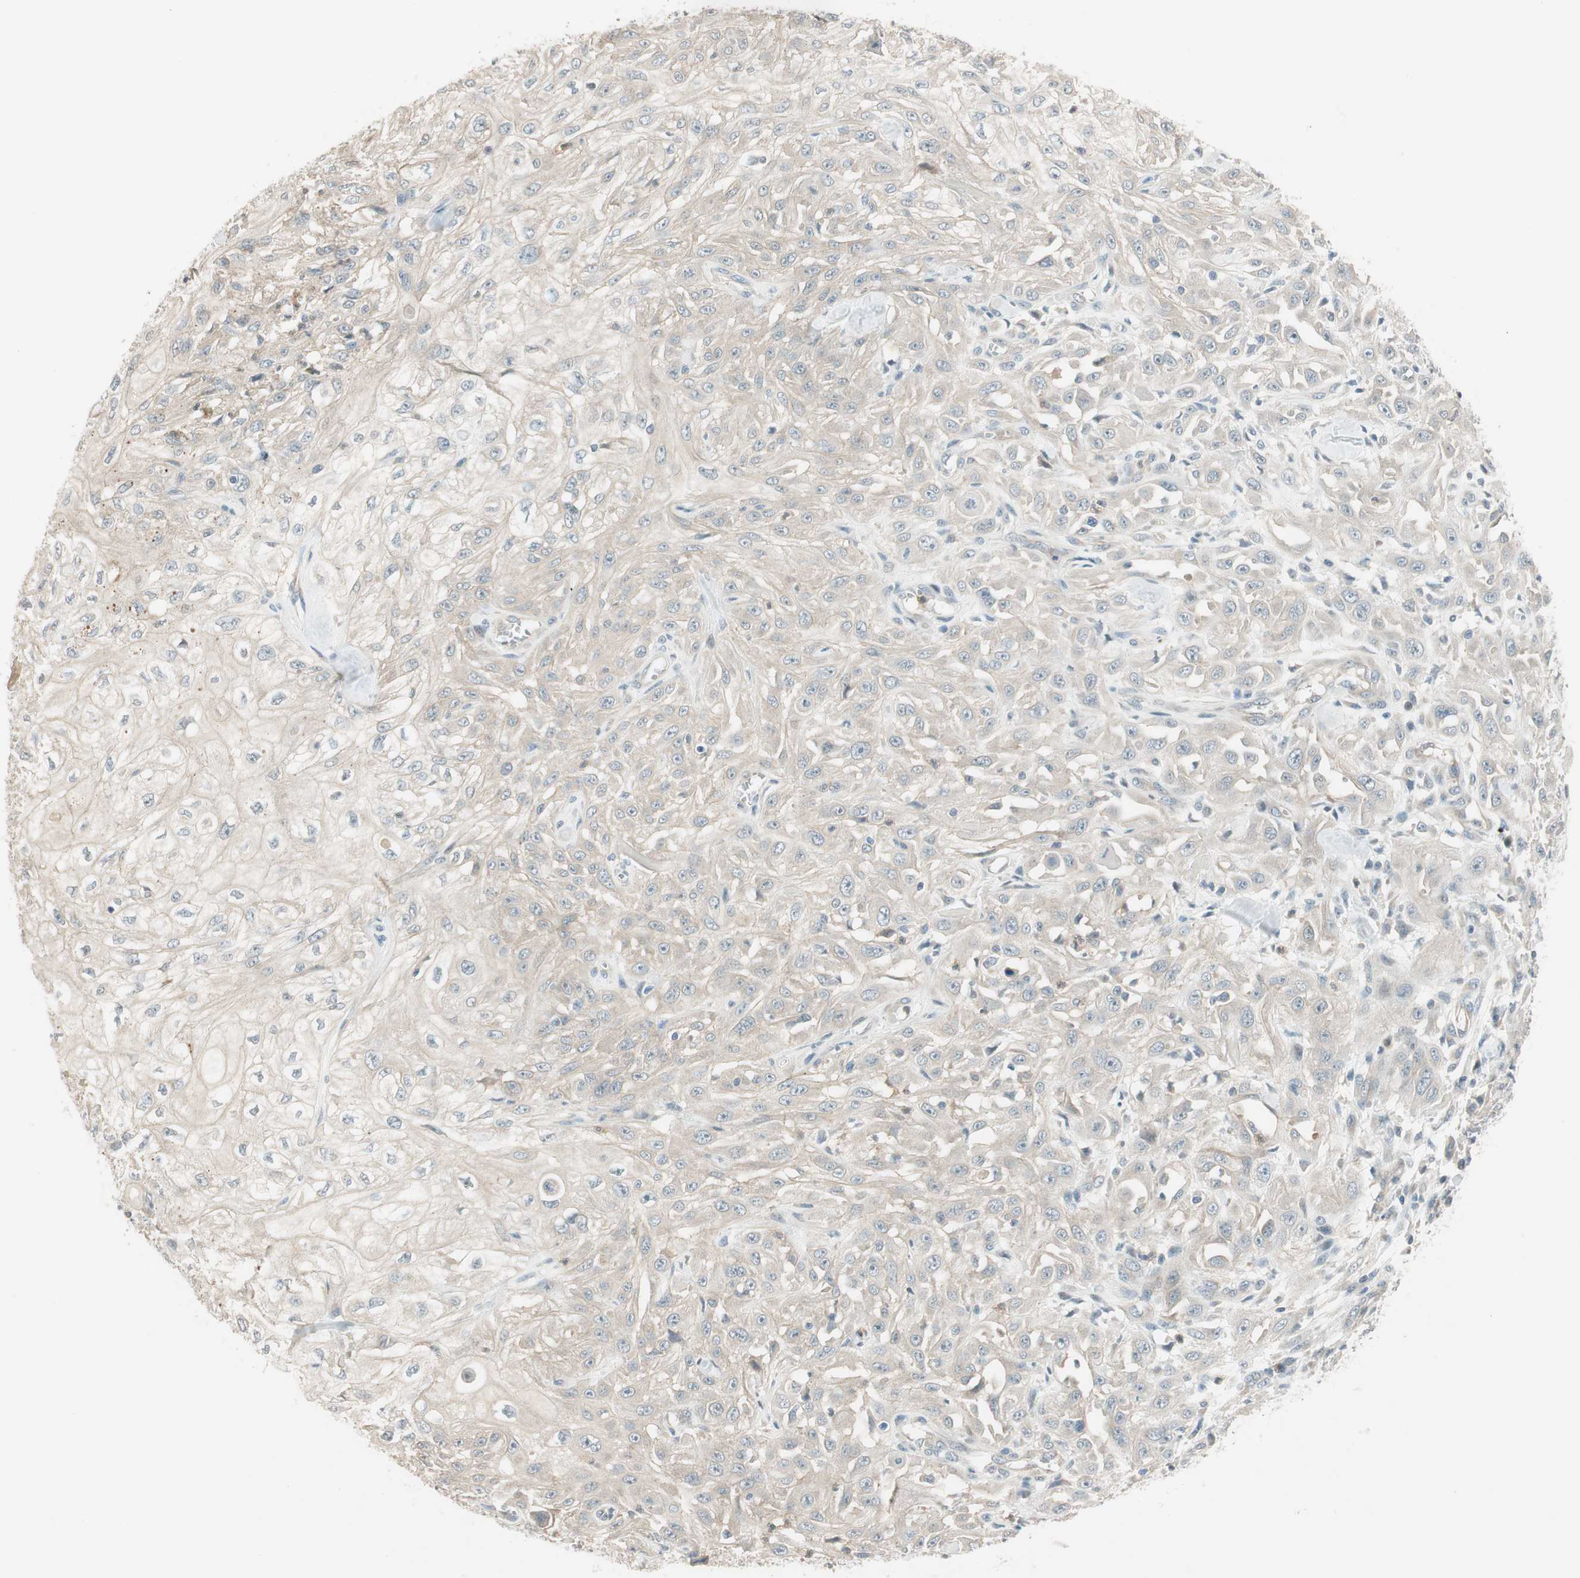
{"staining": {"intensity": "weak", "quantity": "25%-75%", "location": "cytoplasmic/membranous"}, "tissue": "skin cancer", "cell_type": "Tumor cells", "image_type": "cancer", "snomed": [{"axis": "morphology", "description": "Squamous cell carcinoma, NOS"}, {"axis": "morphology", "description": "Squamous cell carcinoma, metastatic, NOS"}, {"axis": "topography", "description": "Skin"}, {"axis": "topography", "description": "Lymph node"}], "caption": "Skin cancer tissue demonstrates weak cytoplasmic/membranous expression in about 25%-75% of tumor cells, visualized by immunohistochemistry.", "gene": "CGRRF1", "patient": {"sex": "male", "age": 75}}